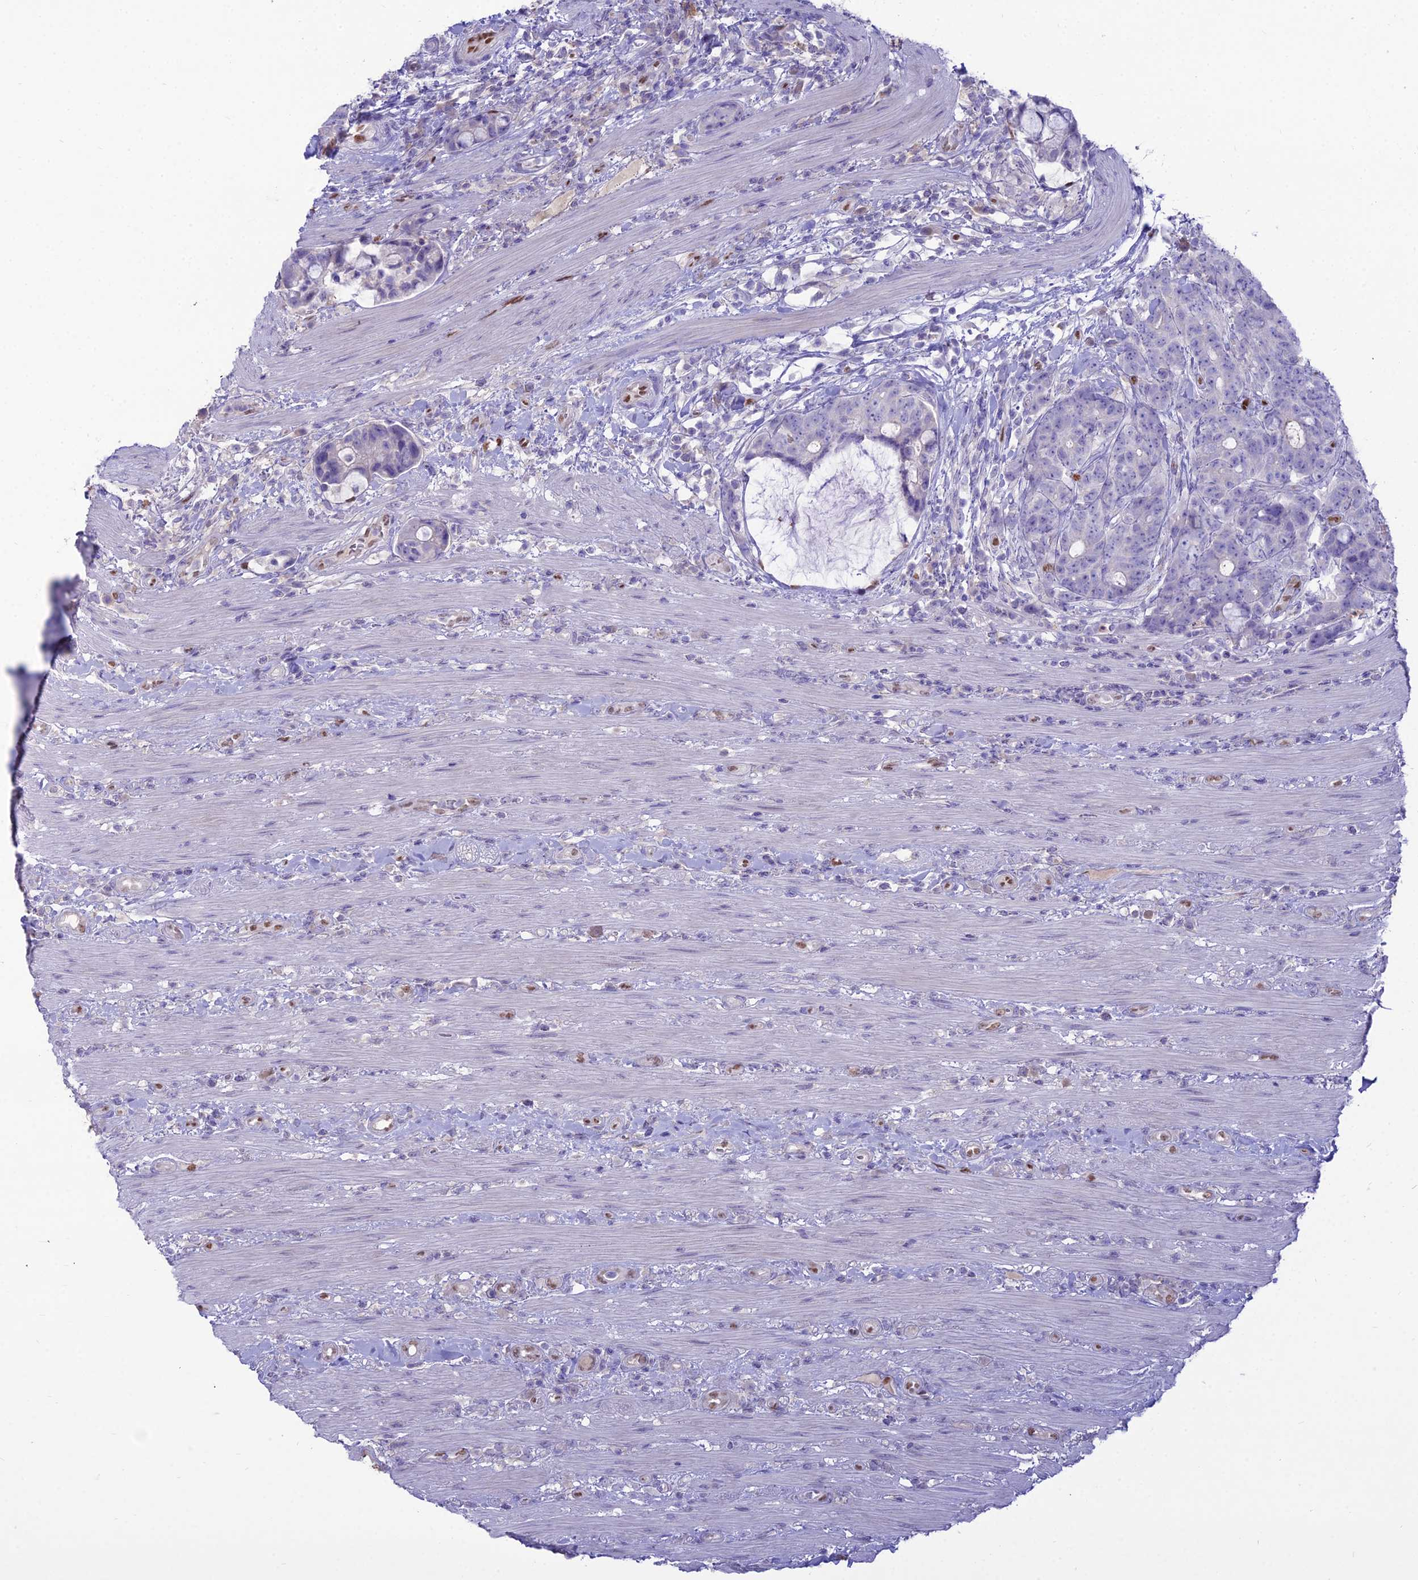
{"staining": {"intensity": "negative", "quantity": "none", "location": "none"}, "tissue": "colorectal cancer", "cell_type": "Tumor cells", "image_type": "cancer", "snomed": [{"axis": "morphology", "description": "Adenocarcinoma, NOS"}, {"axis": "topography", "description": "Colon"}], "caption": "This micrograph is of adenocarcinoma (colorectal) stained with immunohistochemistry (IHC) to label a protein in brown with the nuclei are counter-stained blue. There is no expression in tumor cells. Nuclei are stained in blue.", "gene": "NOVA2", "patient": {"sex": "female", "age": 82}}